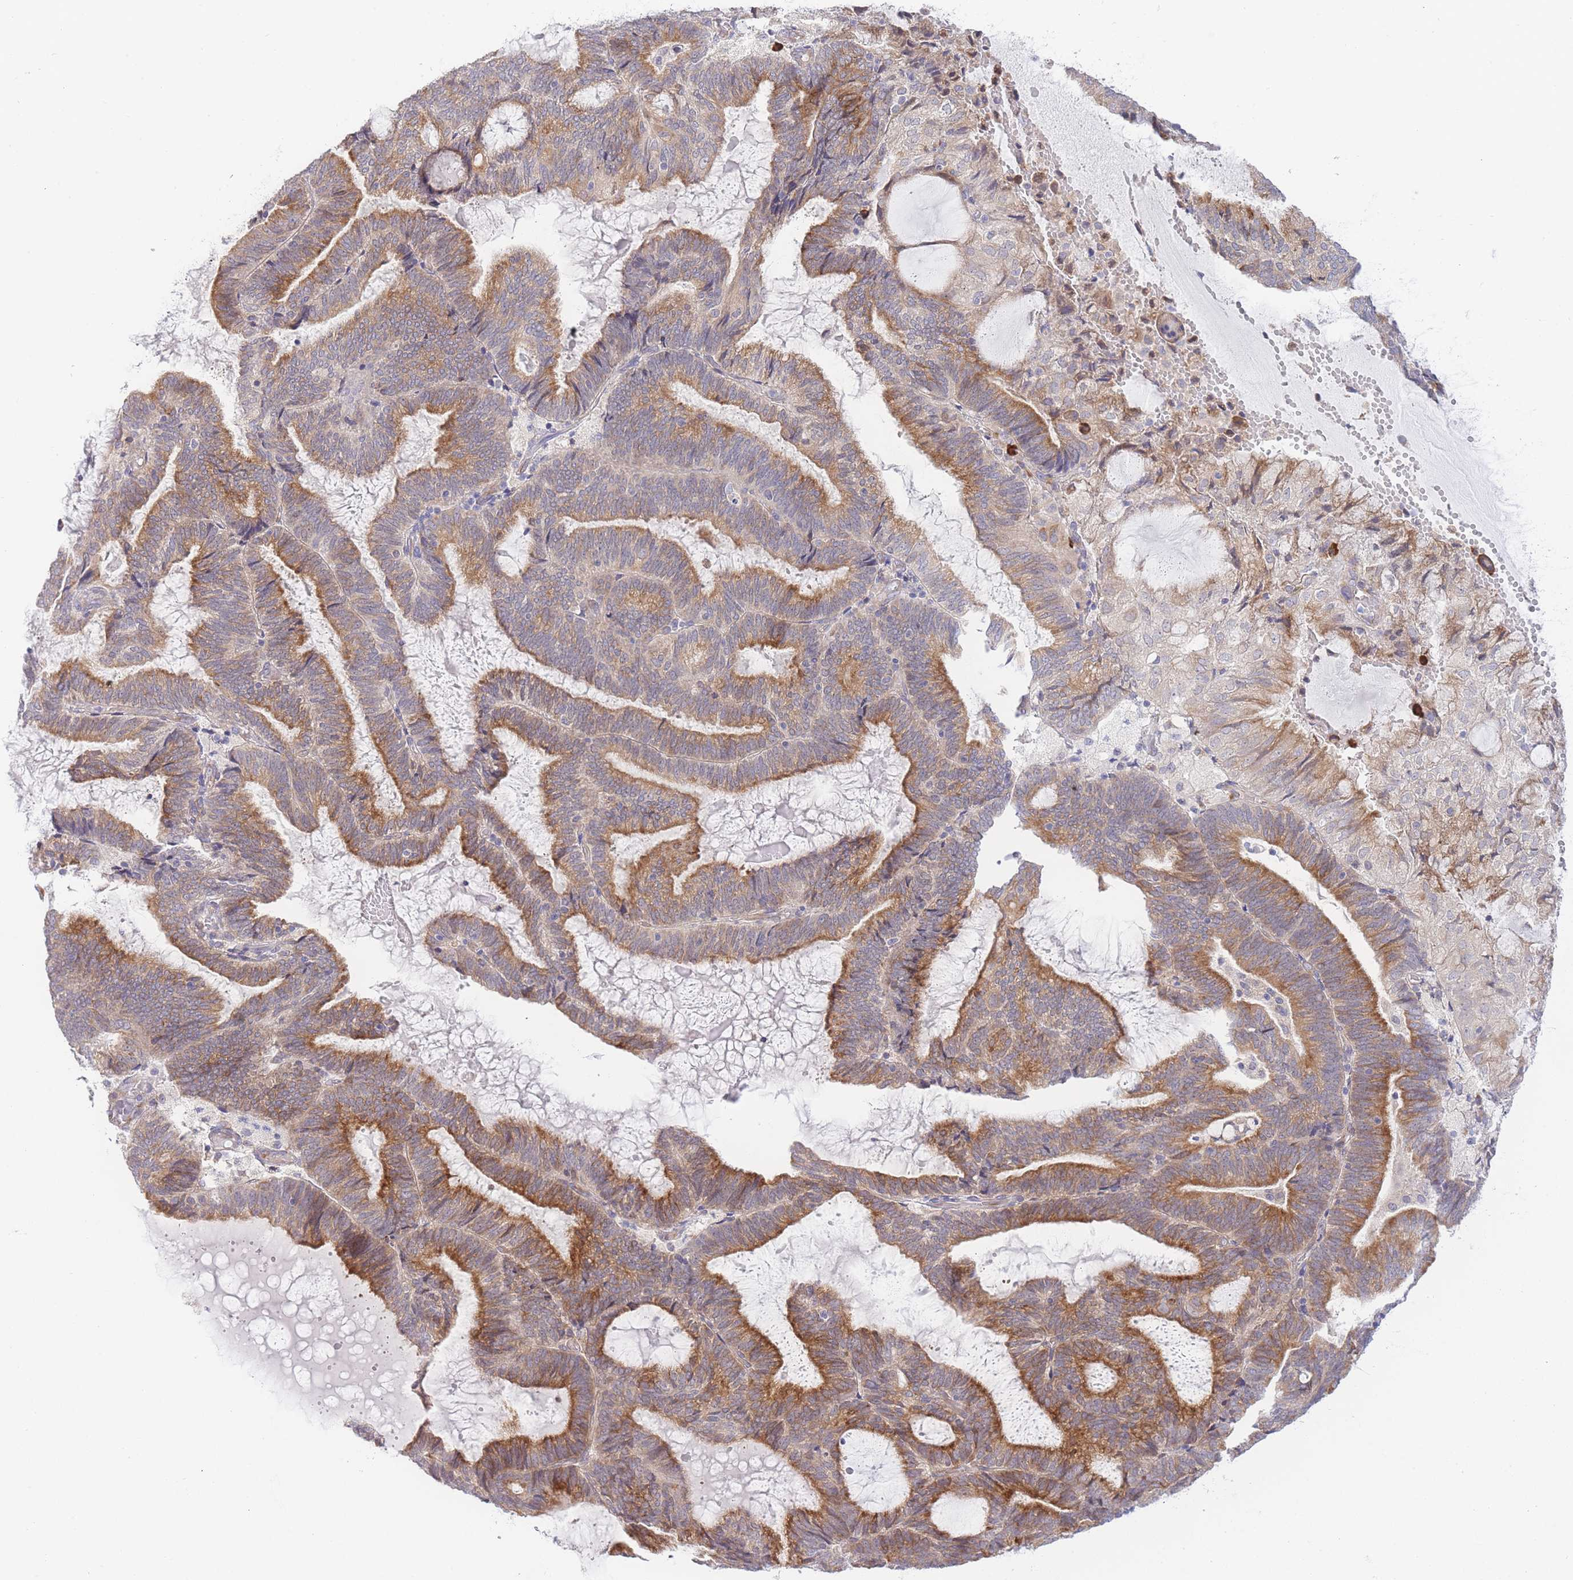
{"staining": {"intensity": "moderate", "quantity": ">75%", "location": "cytoplasmic/membranous"}, "tissue": "endometrial cancer", "cell_type": "Tumor cells", "image_type": "cancer", "snomed": [{"axis": "morphology", "description": "Adenocarcinoma, NOS"}, {"axis": "topography", "description": "Endometrium"}], "caption": "DAB immunohistochemical staining of human adenocarcinoma (endometrial) shows moderate cytoplasmic/membranous protein expression in about >75% of tumor cells. The staining was performed using DAB (3,3'-diaminobenzidine) to visualize the protein expression in brown, while the nuclei were stained in blue with hematoxylin (Magnification: 20x).", "gene": "ZNF510", "patient": {"sex": "female", "age": 81}}